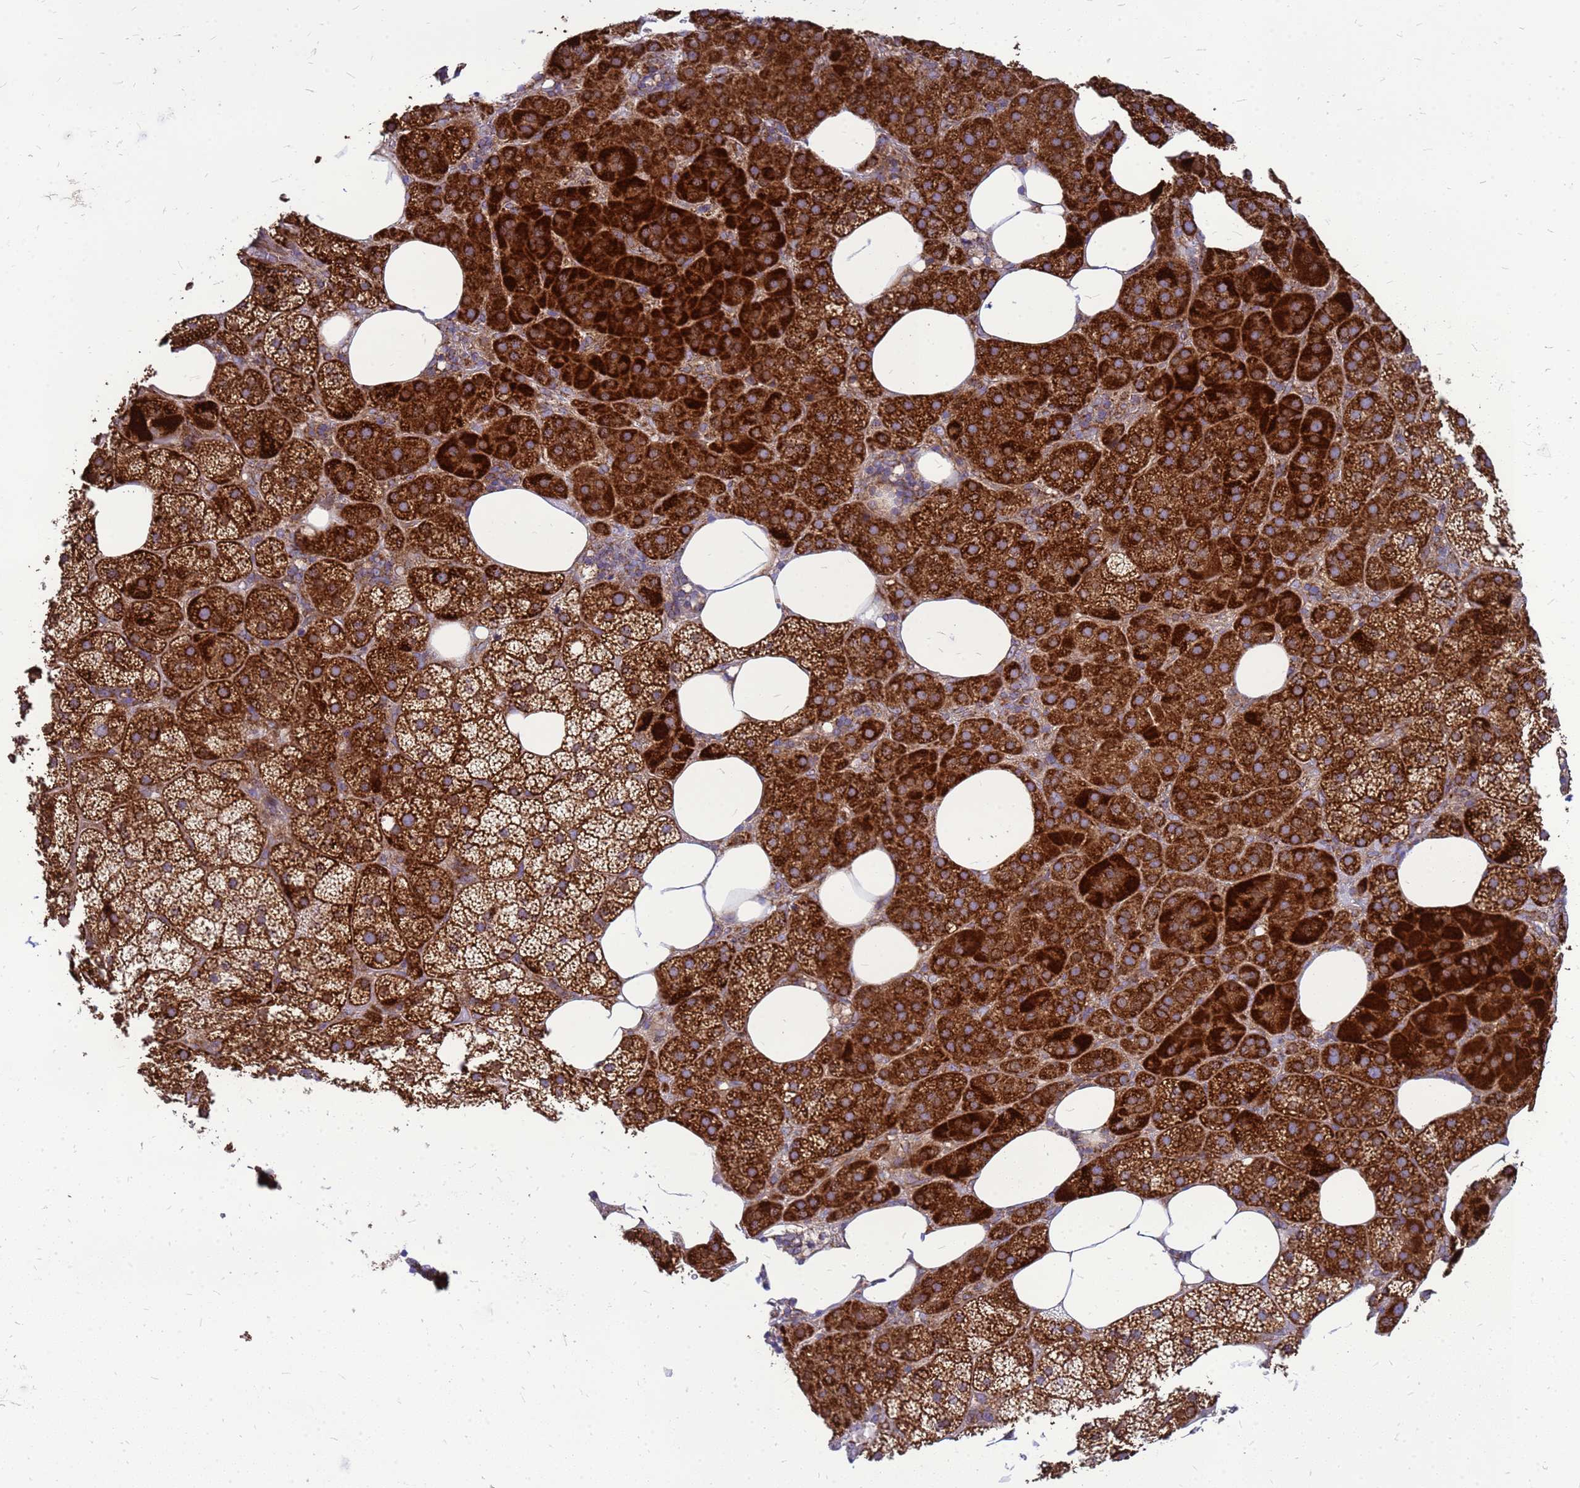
{"staining": {"intensity": "strong", "quantity": ">75%", "location": "cytoplasmic/membranous"}, "tissue": "adrenal gland", "cell_type": "Glandular cells", "image_type": "normal", "snomed": [{"axis": "morphology", "description": "Normal tissue, NOS"}, {"axis": "topography", "description": "Adrenal gland"}], "caption": "About >75% of glandular cells in unremarkable adrenal gland exhibit strong cytoplasmic/membranous protein expression as visualized by brown immunohistochemical staining.", "gene": "FSTL4", "patient": {"sex": "female", "age": 59}}